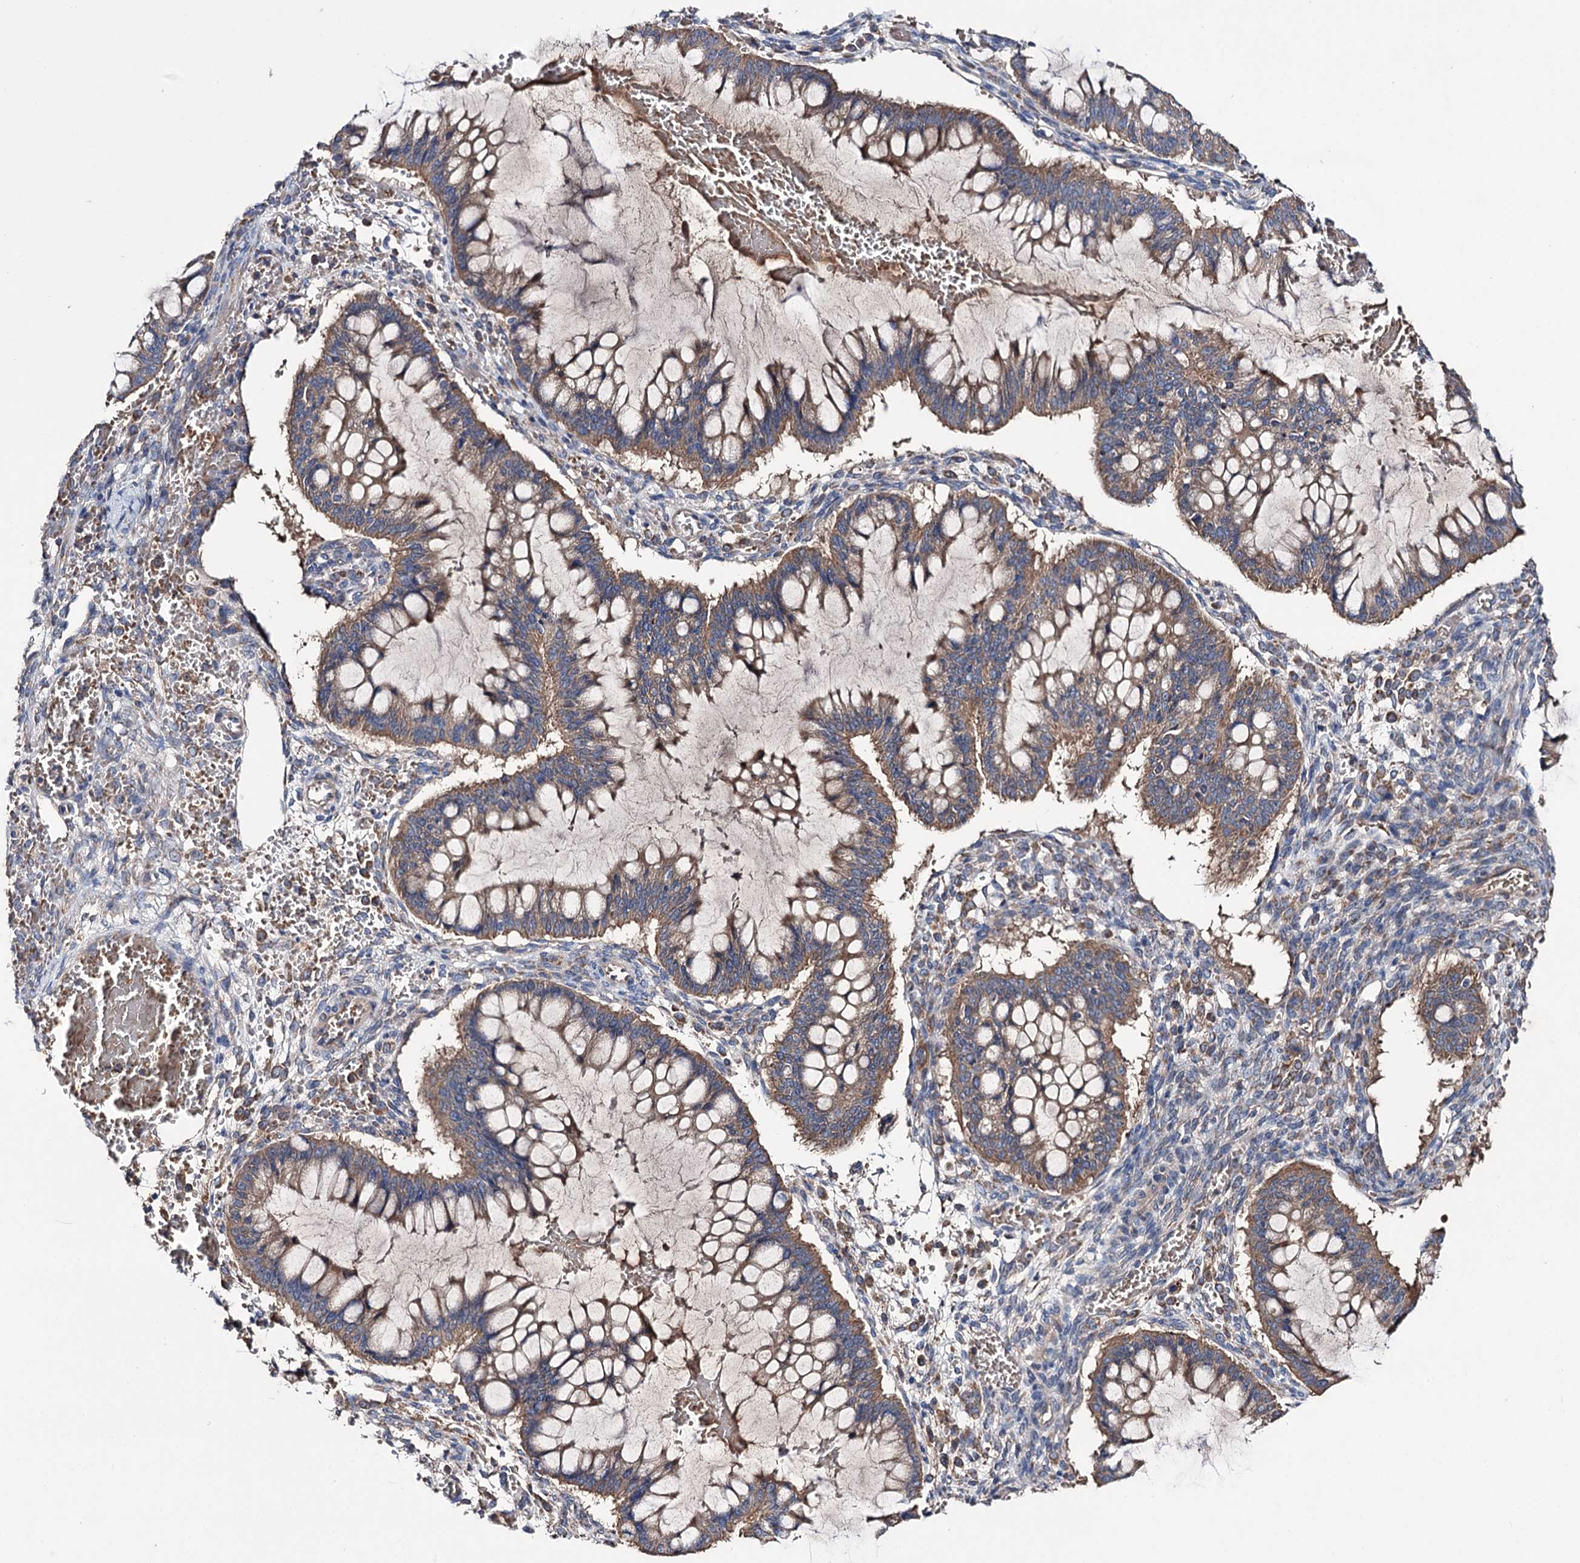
{"staining": {"intensity": "moderate", "quantity": ">75%", "location": "cytoplasmic/membranous"}, "tissue": "ovarian cancer", "cell_type": "Tumor cells", "image_type": "cancer", "snomed": [{"axis": "morphology", "description": "Cystadenocarcinoma, mucinous, NOS"}, {"axis": "topography", "description": "Ovary"}], "caption": "A photomicrograph of ovarian cancer (mucinous cystadenocarcinoma) stained for a protein demonstrates moderate cytoplasmic/membranous brown staining in tumor cells.", "gene": "CLPB", "patient": {"sex": "female", "age": 73}}